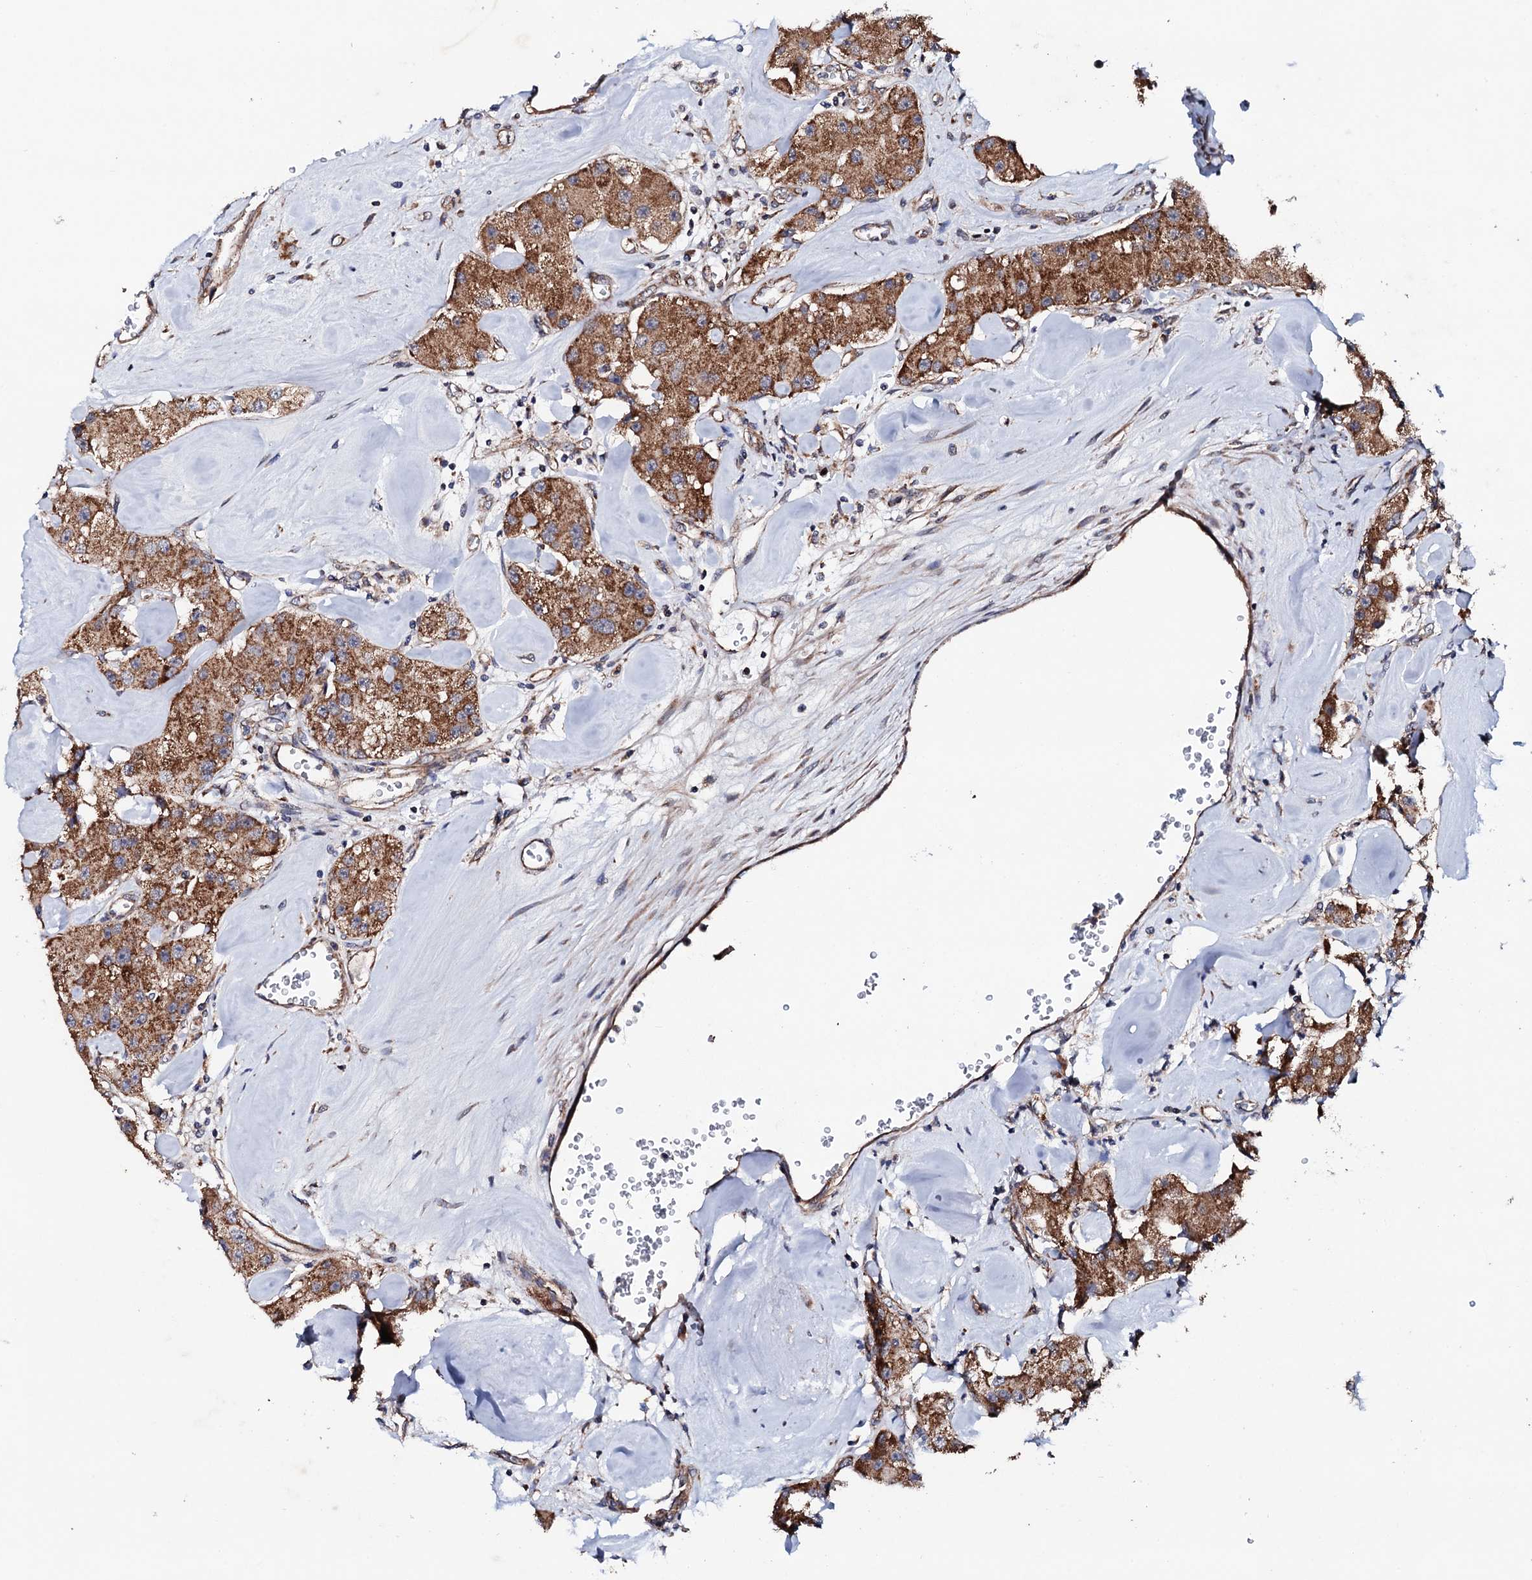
{"staining": {"intensity": "strong", "quantity": ">75%", "location": "cytoplasmic/membranous"}, "tissue": "carcinoid", "cell_type": "Tumor cells", "image_type": "cancer", "snomed": [{"axis": "morphology", "description": "Carcinoid, malignant, NOS"}, {"axis": "topography", "description": "Pancreas"}], "caption": "IHC staining of malignant carcinoid, which exhibits high levels of strong cytoplasmic/membranous positivity in approximately >75% of tumor cells indicating strong cytoplasmic/membranous protein positivity. The staining was performed using DAB (brown) for protein detection and nuclei were counterstained in hematoxylin (blue).", "gene": "MTIF3", "patient": {"sex": "male", "age": 41}}